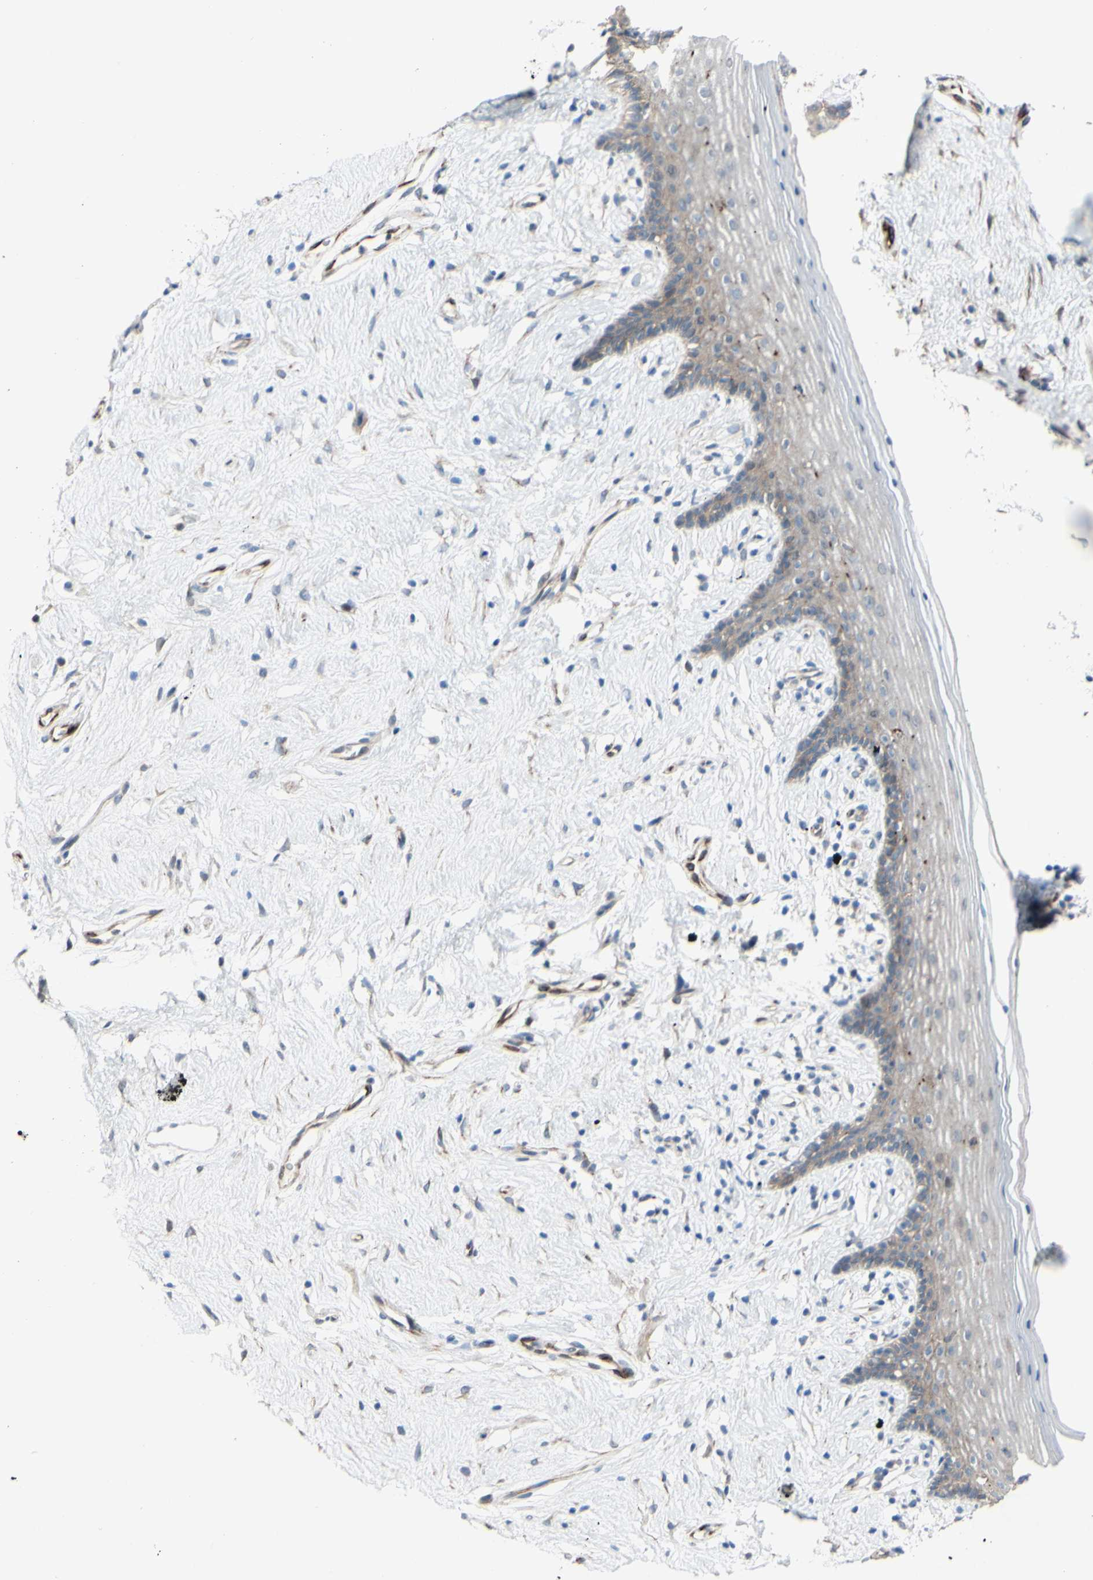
{"staining": {"intensity": "weak", "quantity": "<25%", "location": "cytoplasmic/membranous"}, "tissue": "vagina", "cell_type": "Squamous epithelial cells", "image_type": "normal", "snomed": [{"axis": "morphology", "description": "Normal tissue, NOS"}, {"axis": "topography", "description": "Vagina"}], "caption": "Squamous epithelial cells are negative for protein expression in unremarkable human vagina. Nuclei are stained in blue.", "gene": "CDCP1", "patient": {"sex": "female", "age": 44}}